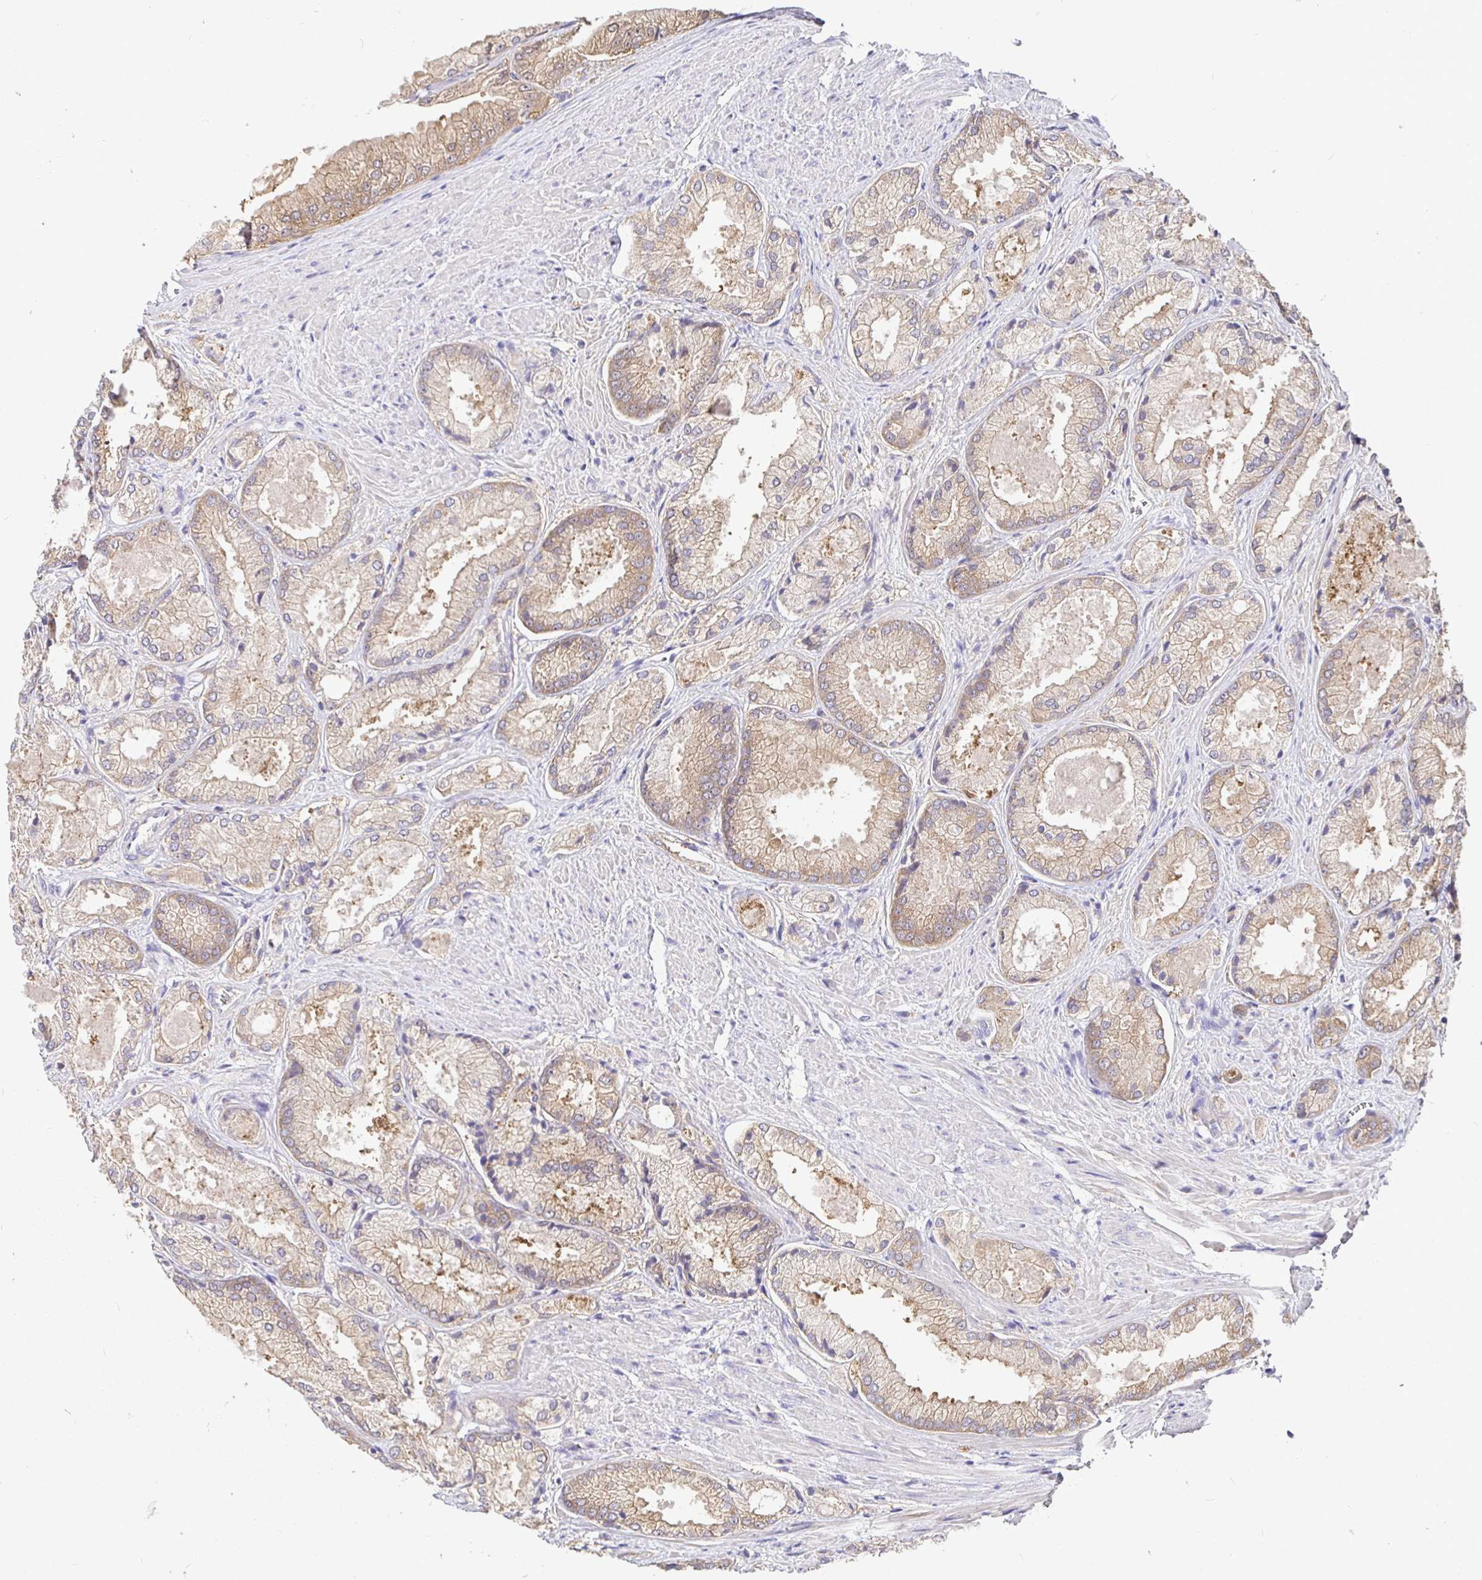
{"staining": {"intensity": "weak", "quantity": ">75%", "location": "cytoplasmic/membranous"}, "tissue": "prostate cancer", "cell_type": "Tumor cells", "image_type": "cancer", "snomed": [{"axis": "morphology", "description": "Adenocarcinoma, High grade"}, {"axis": "topography", "description": "Prostate"}], "caption": "A brown stain highlights weak cytoplasmic/membranous expression of a protein in prostate cancer (high-grade adenocarcinoma) tumor cells.", "gene": "KIF21A", "patient": {"sex": "male", "age": 68}}